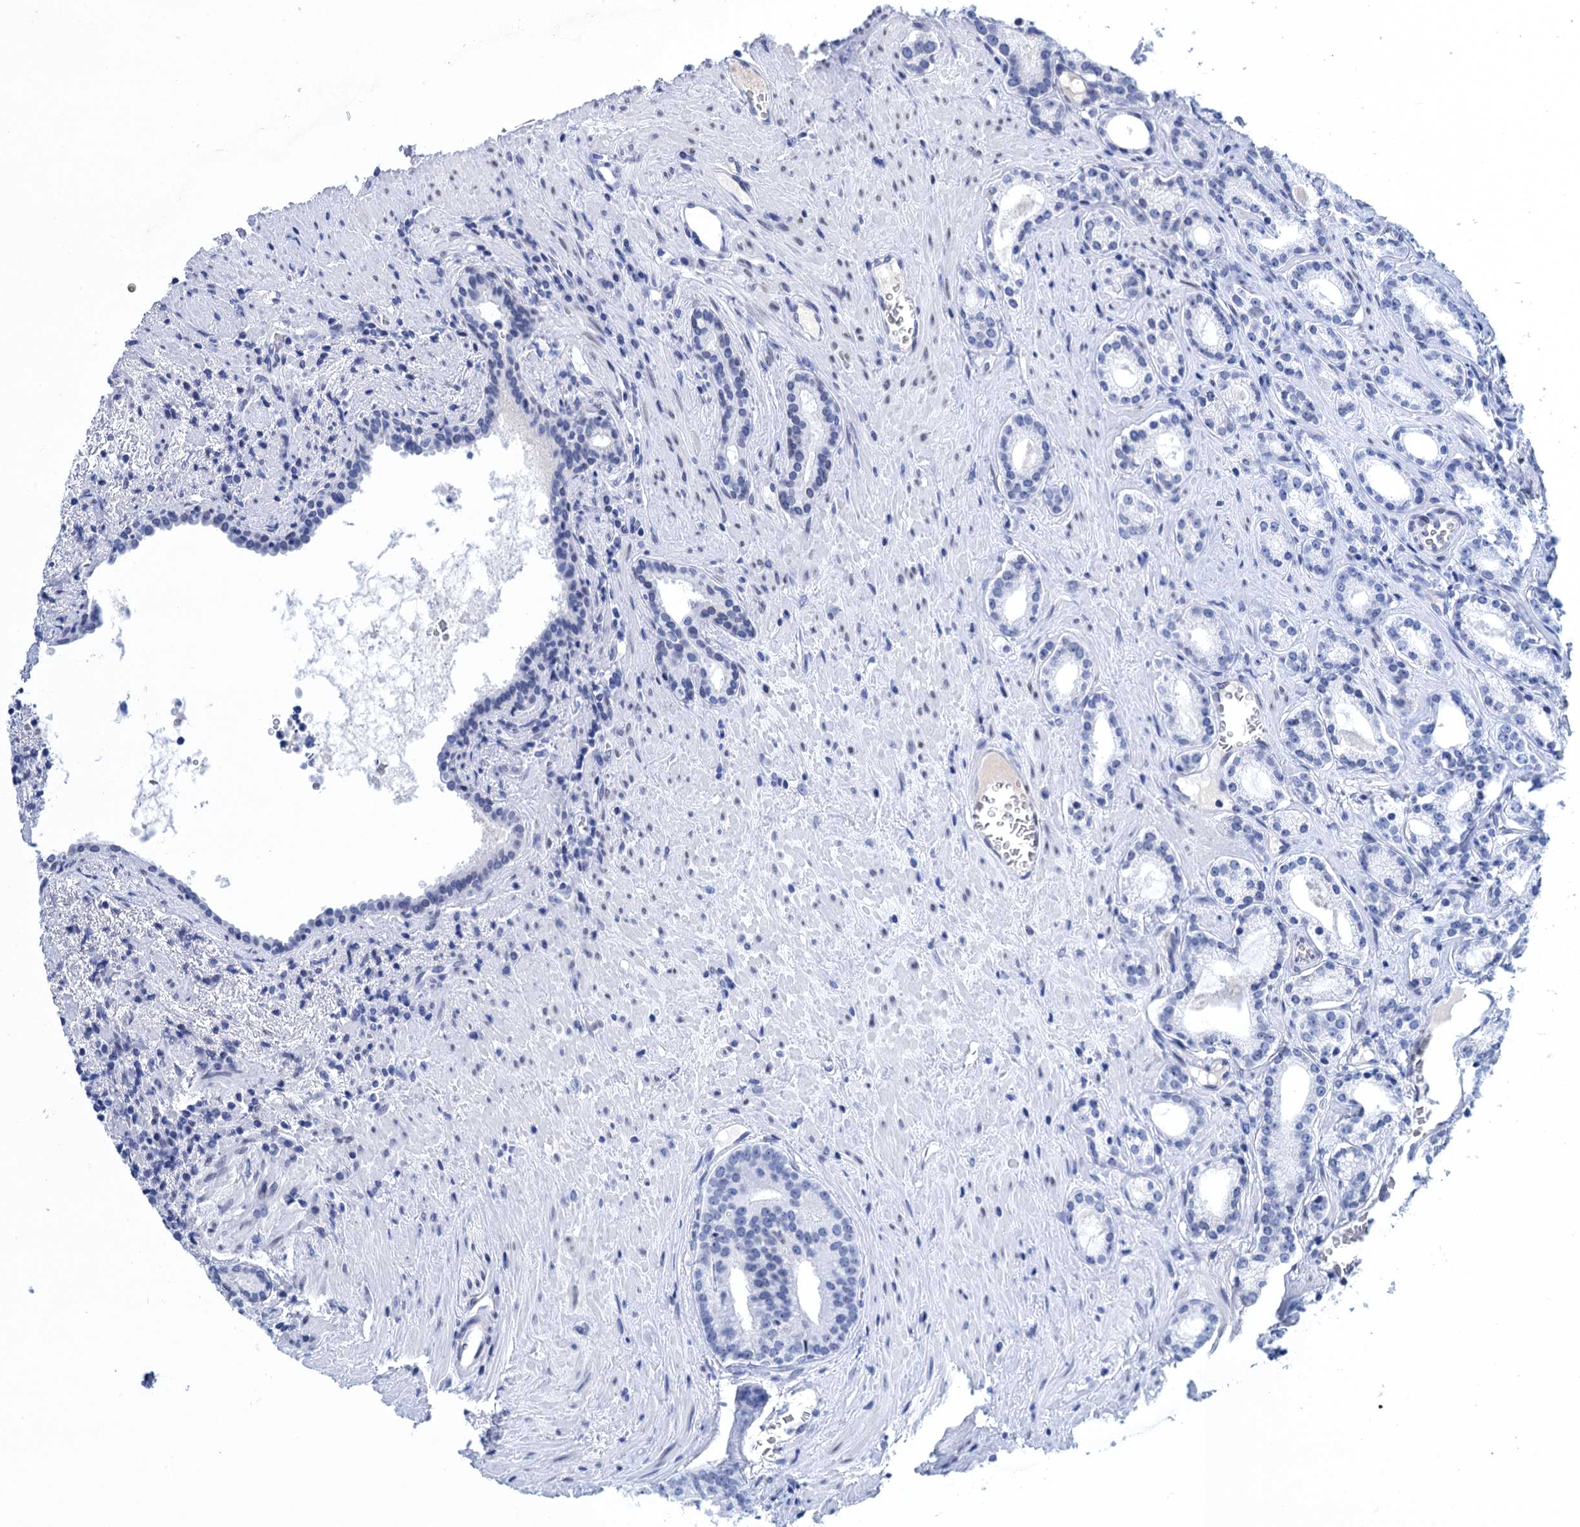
{"staining": {"intensity": "negative", "quantity": "none", "location": "none"}, "tissue": "prostate cancer", "cell_type": "Tumor cells", "image_type": "cancer", "snomed": [{"axis": "morphology", "description": "Adenocarcinoma, Low grade"}, {"axis": "topography", "description": "Prostate"}], "caption": "Micrograph shows no significant protein staining in tumor cells of prostate cancer.", "gene": "METTL25", "patient": {"sex": "male", "age": 71}}